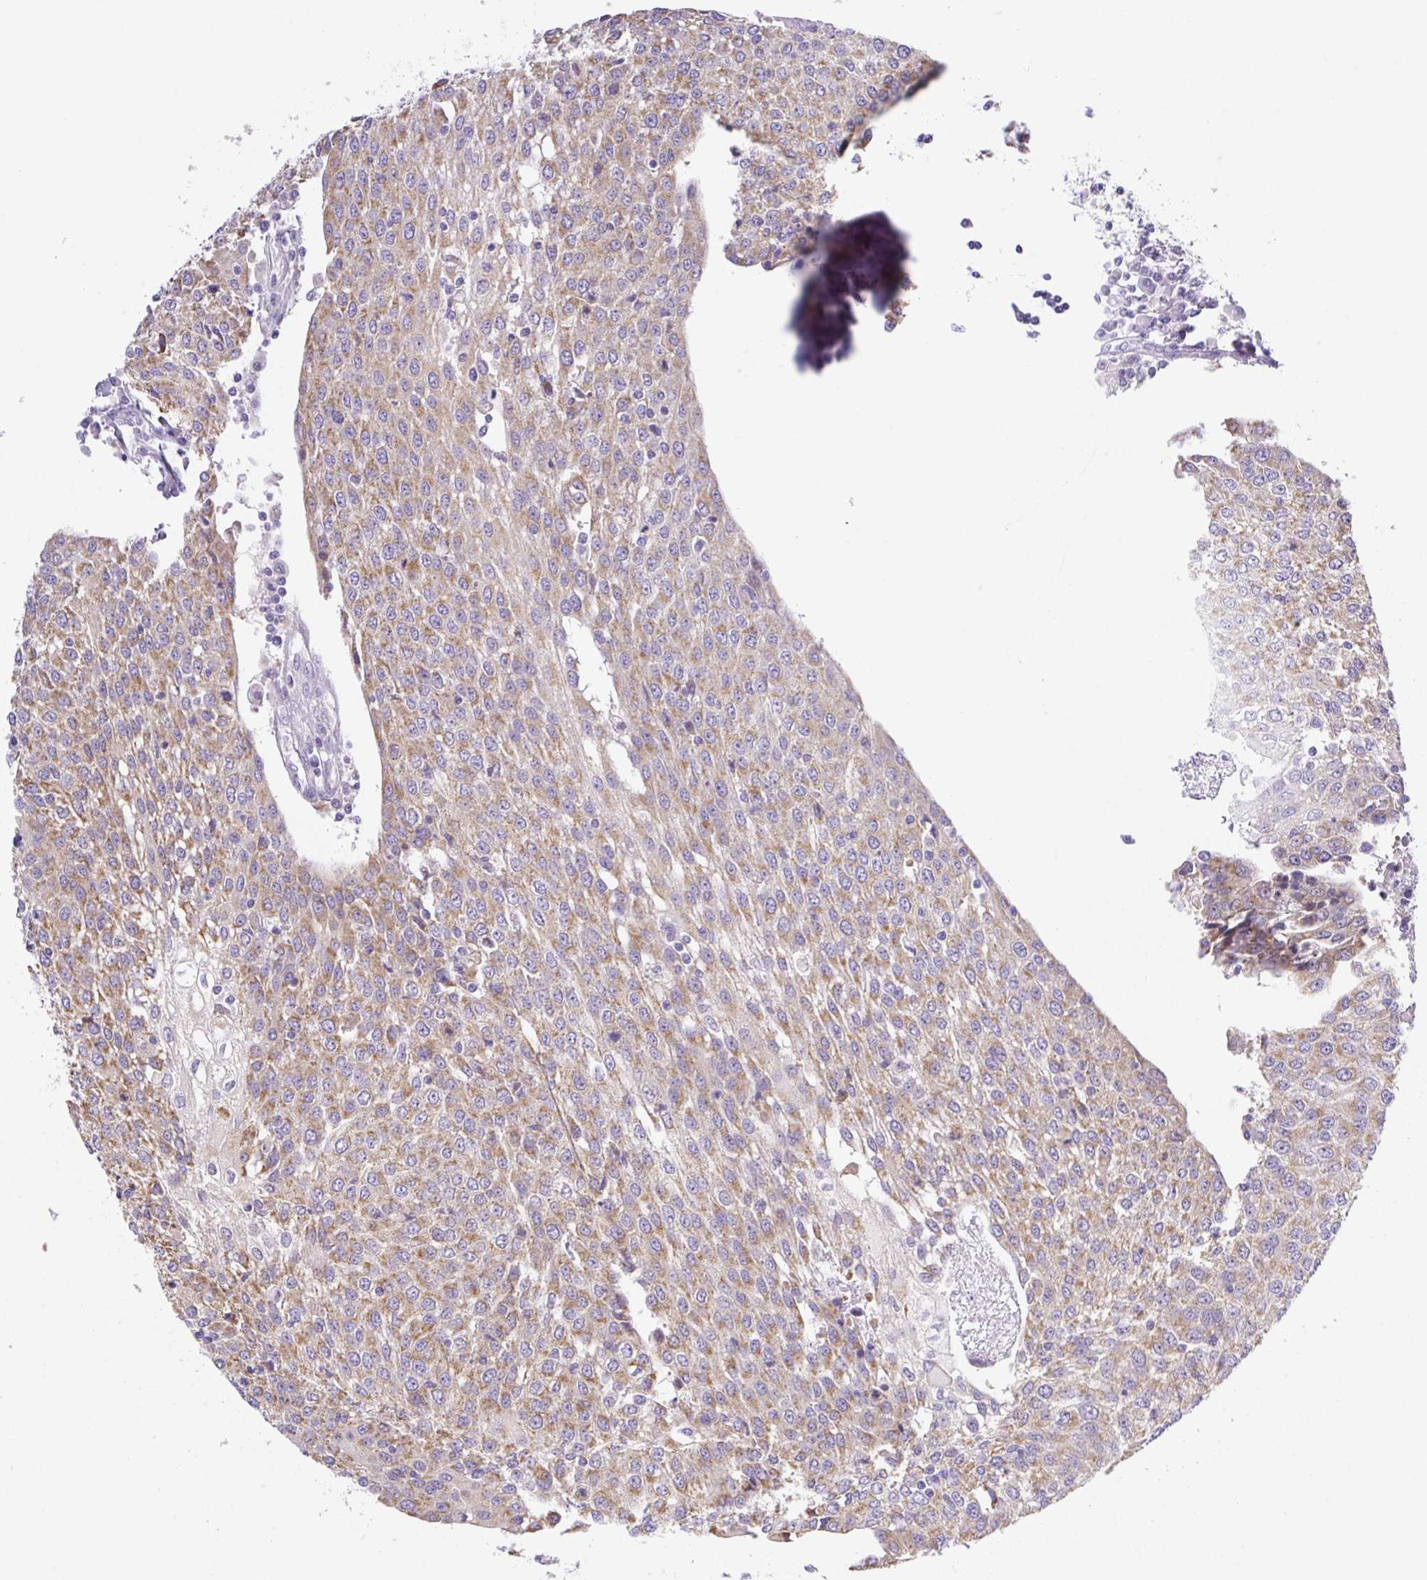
{"staining": {"intensity": "moderate", "quantity": ">75%", "location": "cytoplasmic/membranous"}, "tissue": "urothelial cancer", "cell_type": "Tumor cells", "image_type": "cancer", "snomed": [{"axis": "morphology", "description": "Urothelial carcinoma, High grade"}, {"axis": "topography", "description": "Urinary bladder"}], "caption": "Immunohistochemistry (IHC) (DAB) staining of high-grade urothelial carcinoma reveals moderate cytoplasmic/membranous protein staining in approximately >75% of tumor cells.", "gene": "CAMK2B", "patient": {"sex": "female", "age": 85}}